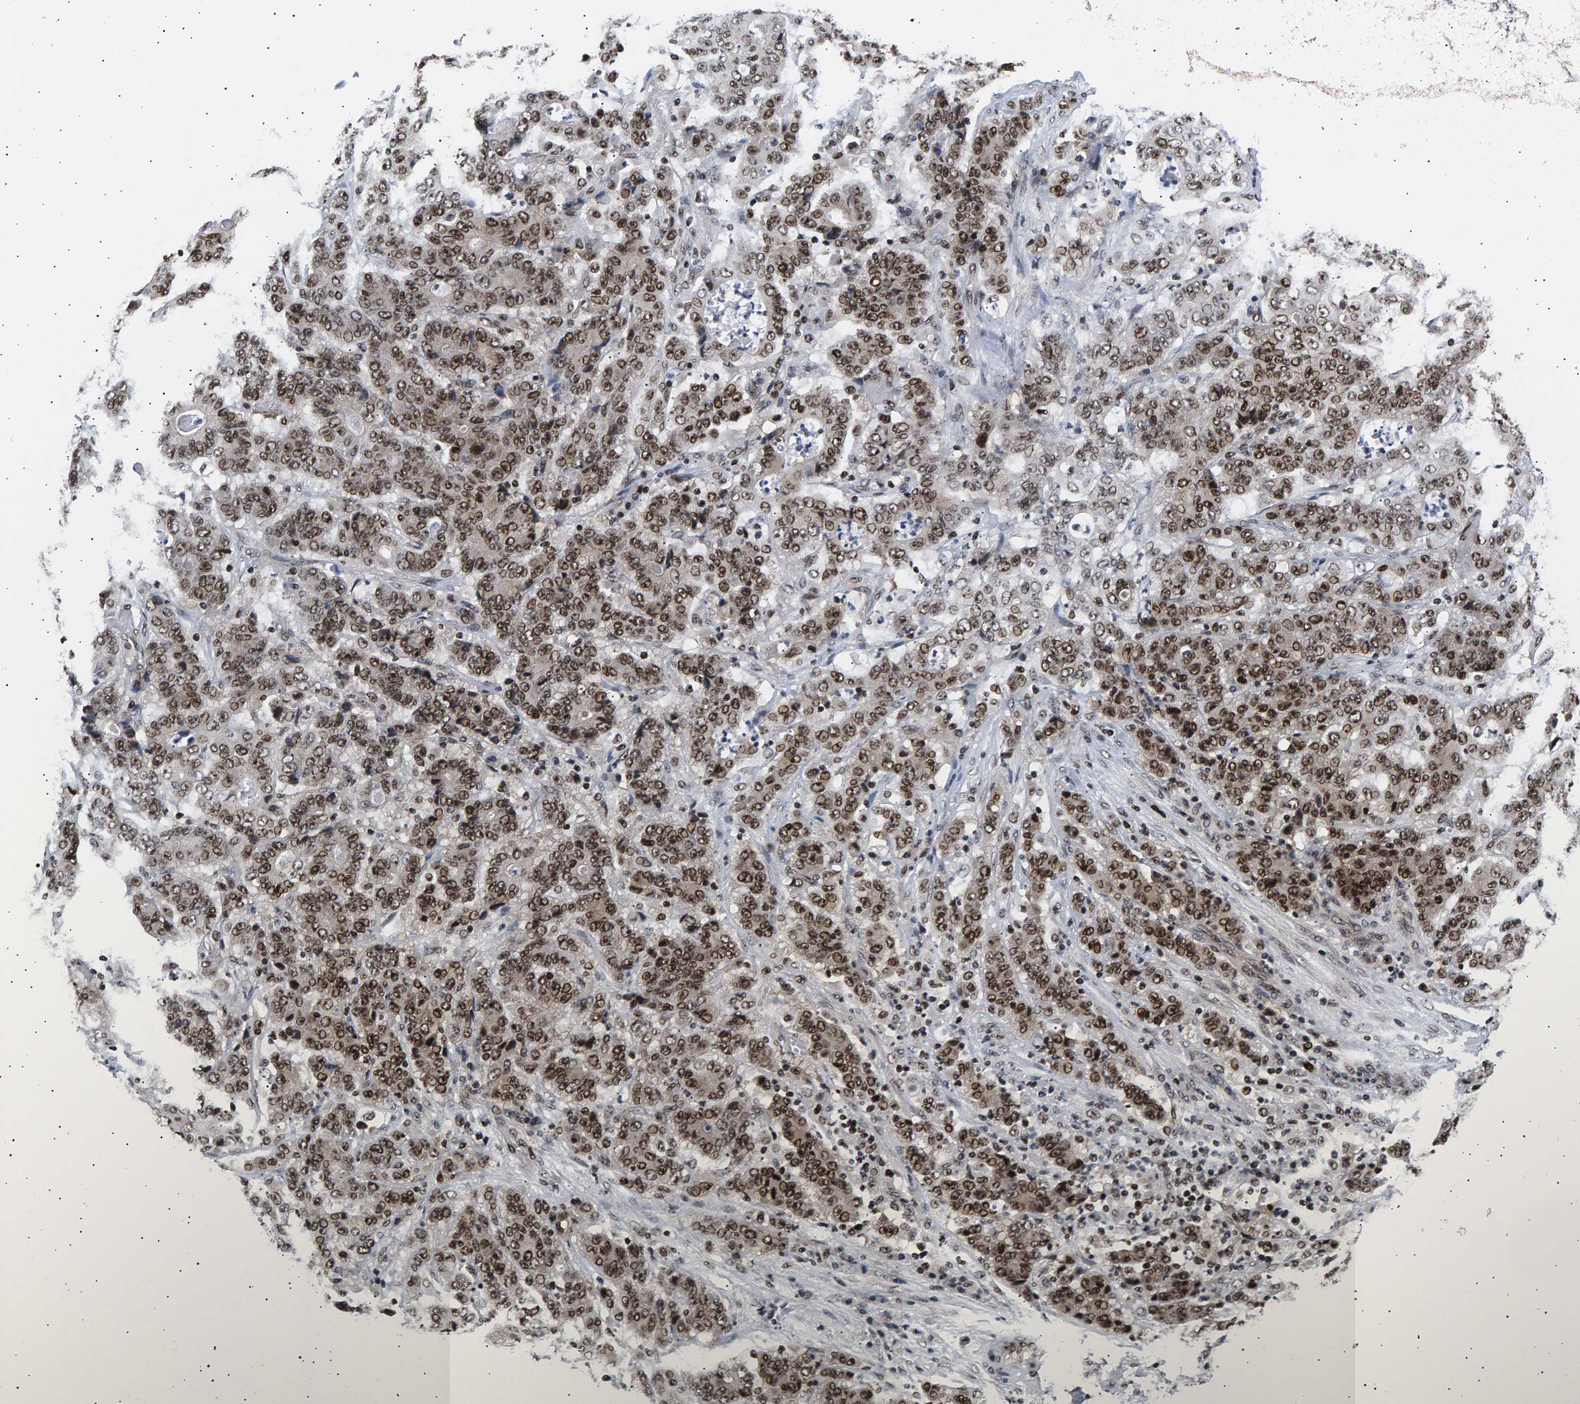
{"staining": {"intensity": "strong", "quantity": ">75%", "location": "nuclear"}, "tissue": "stomach cancer", "cell_type": "Tumor cells", "image_type": "cancer", "snomed": [{"axis": "morphology", "description": "Adenocarcinoma, NOS"}, {"axis": "topography", "description": "Stomach"}], "caption": "IHC (DAB) staining of stomach cancer (adenocarcinoma) exhibits strong nuclear protein expression in approximately >75% of tumor cells.", "gene": "ANKRD40", "patient": {"sex": "female", "age": 73}}